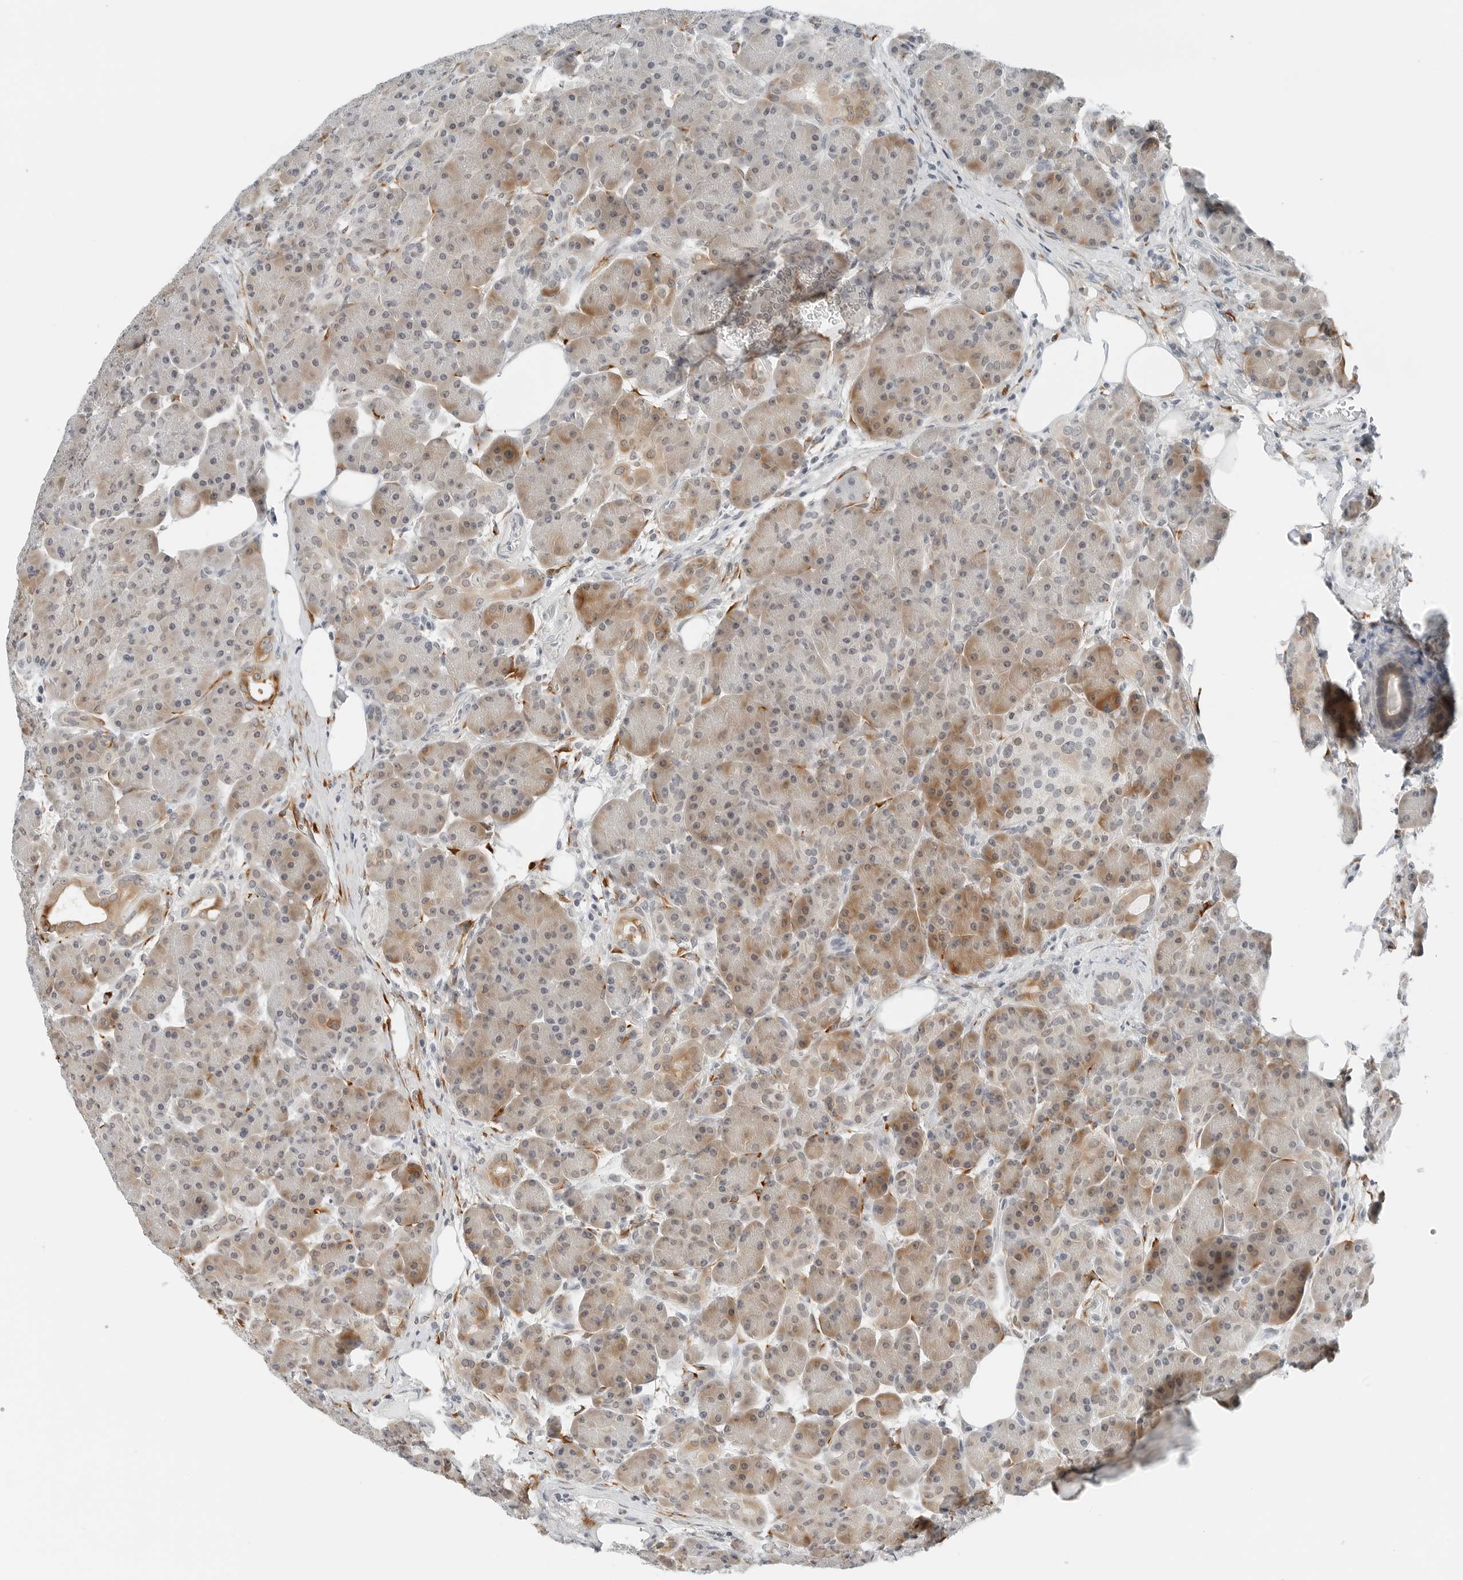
{"staining": {"intensity": "moderate", "quantity": "<25%", "location": "cytoplasmic/membranous"}, "tissue": "pancreas", "cell_type": "Exocrine glandular cells", "image_type": "normal", "snomed": [{"axis": "morphology", "description": "Normal tissue, NOS"}, {"axis": "topography", "description": "Pancreas"}], "caption": "Immunohistochemical staining of normal pancreas displays <25% levels of moderate cytoplasmic/membranous protein expression in about <25% of exocrine glandular cells. Using DAB (brown) and hematoxylin (blue) stains, captured at high magnification using brightfield microscopy.", "gene": "P4HA2", "patient": {"sex": "male", "age": 63}}